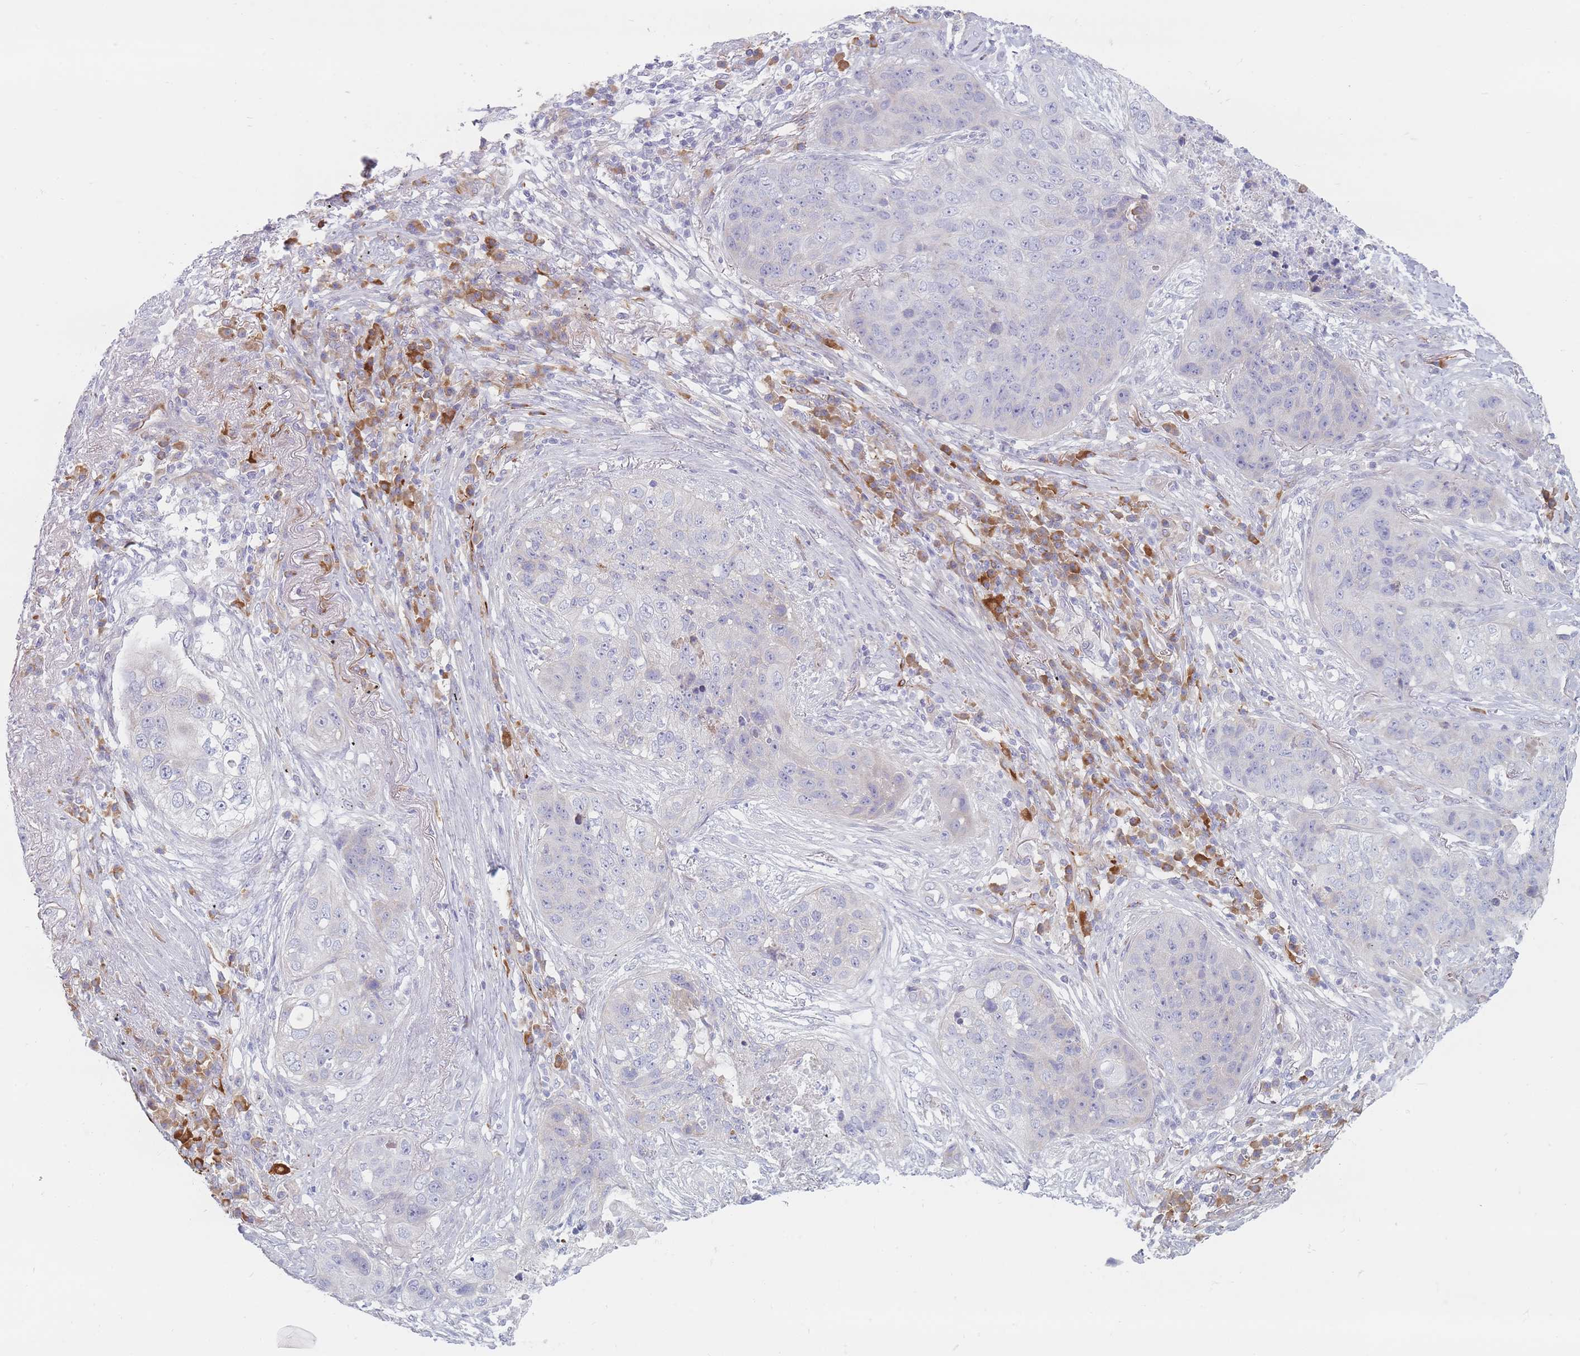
{"staining": {"intensity": "negative", "quantity": "none", "location": "none"}, "tissue": "lung cancer", "cell_type": "Tumor cells", "image_type": "cancer", "snomed": [{"axis": "morphology", "description": "Squamous cell carcinoma, NOS"}, {"axis": "topography", "description": "Lung"}], "caption": "Protein analysis of lung cancer (squamous cell carcinoma) exhibits no significant expression in tumor cells.", "gene": "ERBIN", "patient": {"sex": "female", "age": 63}}